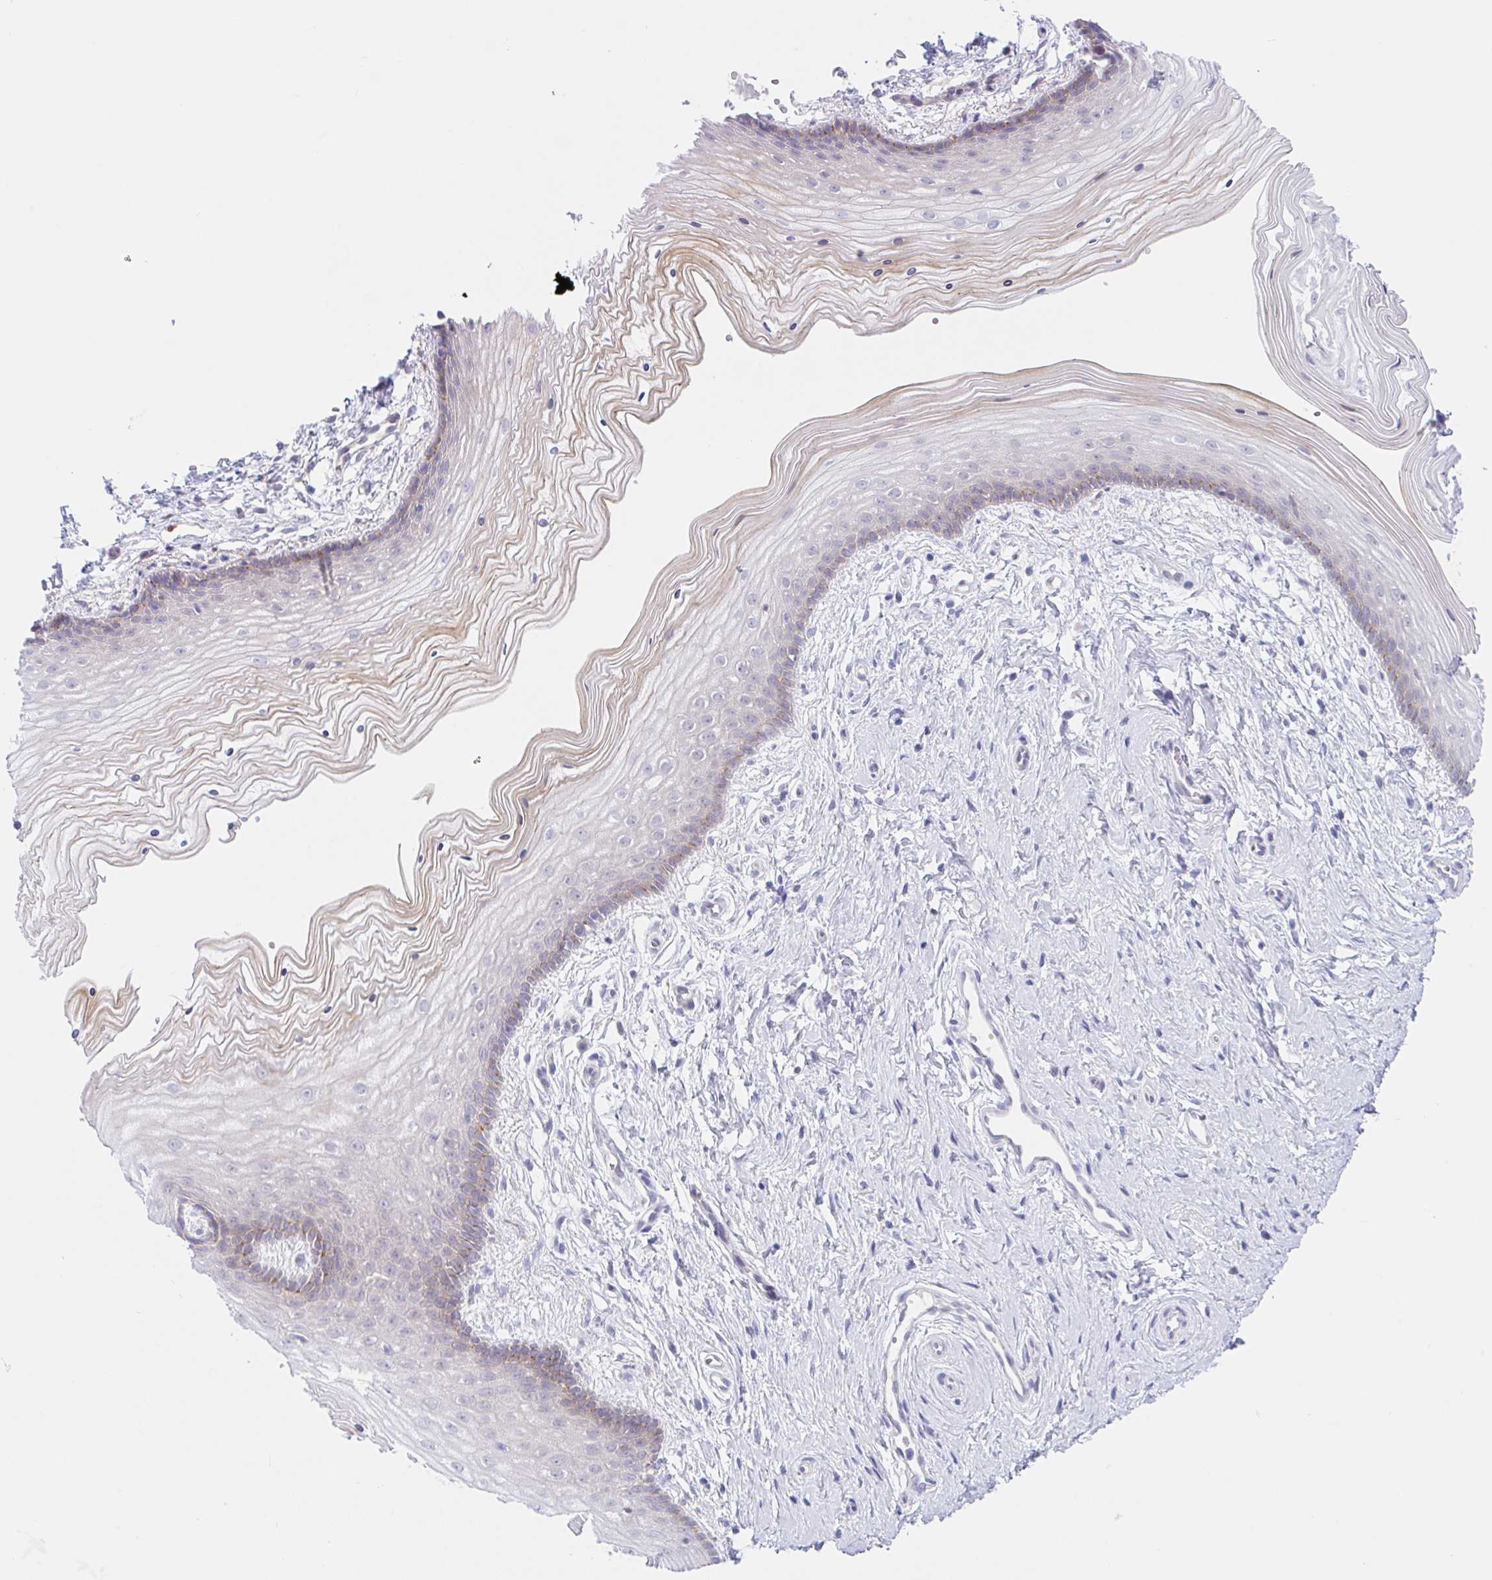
{"staining": {"intensity": "weak", "quantity": "<25%", "location": "cytoplasmic/membranous,nuclear"}, "tissue": "vagina", "cell_type": "Squamous epithelial cells", "image_type": "normal", "snomed": [{"axis": "morphology", "description": "Normal tissue, NOS"}, {"axis": "topography", "description": "Vagina"}], "caption": "Immunohistochemistry photomicrograph of benign human vagina stained for a protein (brown), which displays no staining in squamous epithelial cells.", "gene": "TMEM86A", "patient": {"sex": "female", "age": 38}}